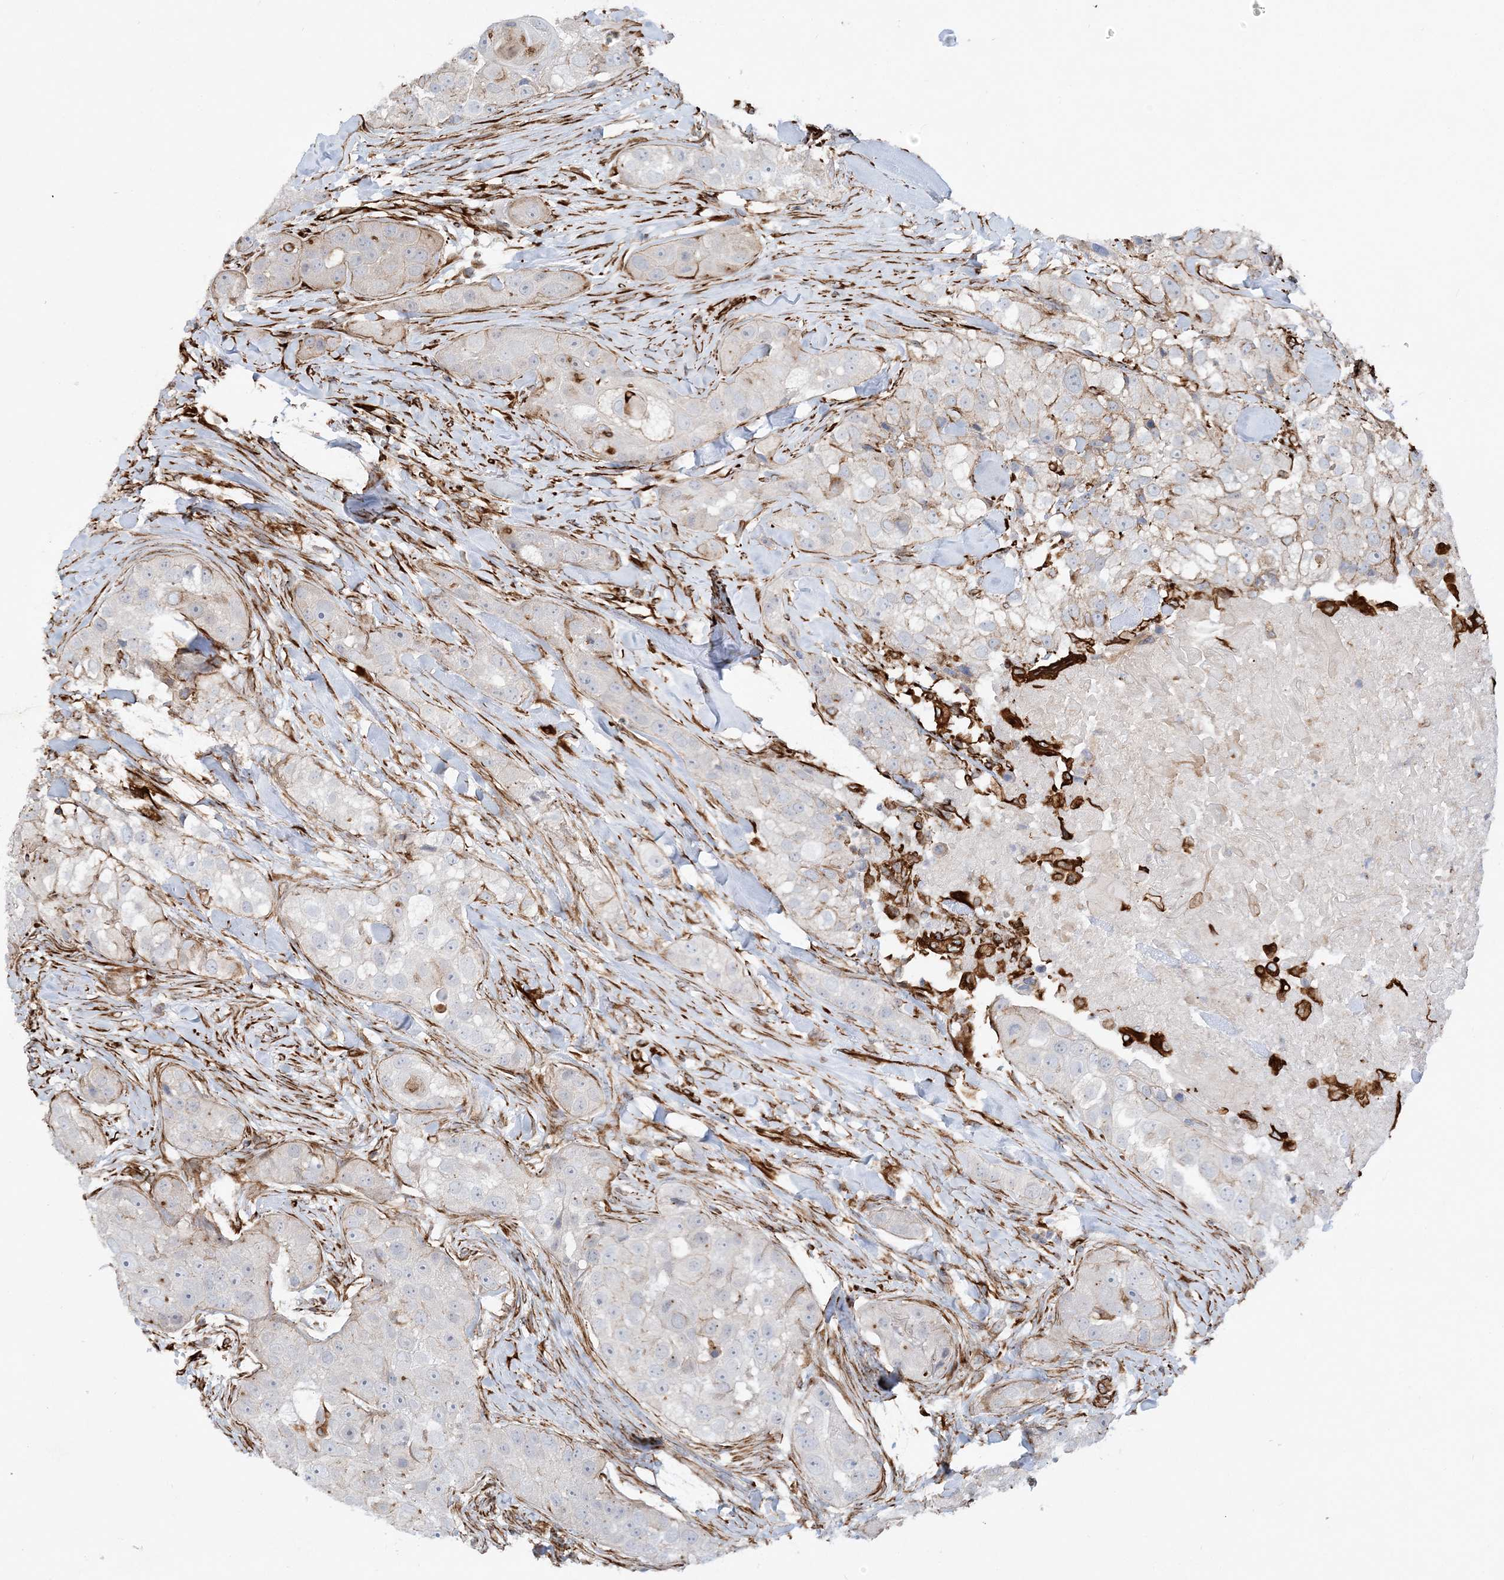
{"staining": {"intensity": "negative", "quantity": "none", "location": "none"}, "tissue": "head and neck cancer", "cell_type": "Tumor cells", "image_type": "cancer", "snomed": [{"axis": "morphology", "description": "Normal tissue, NOS"}, {"axis": "morphology", "description": "Squamous cell carcinoma, NOS"}, {"axis": "topography", "description": "Skeletal muscle"}, {"axis": "topography", "description": "Head-Neck"}], "caption": "Tumor cells are negative for brown protein staining in squamous cell carcinoma (head and neck).", "gene": "SCLT1", "patient": {"sex": "male", "age": 51}}